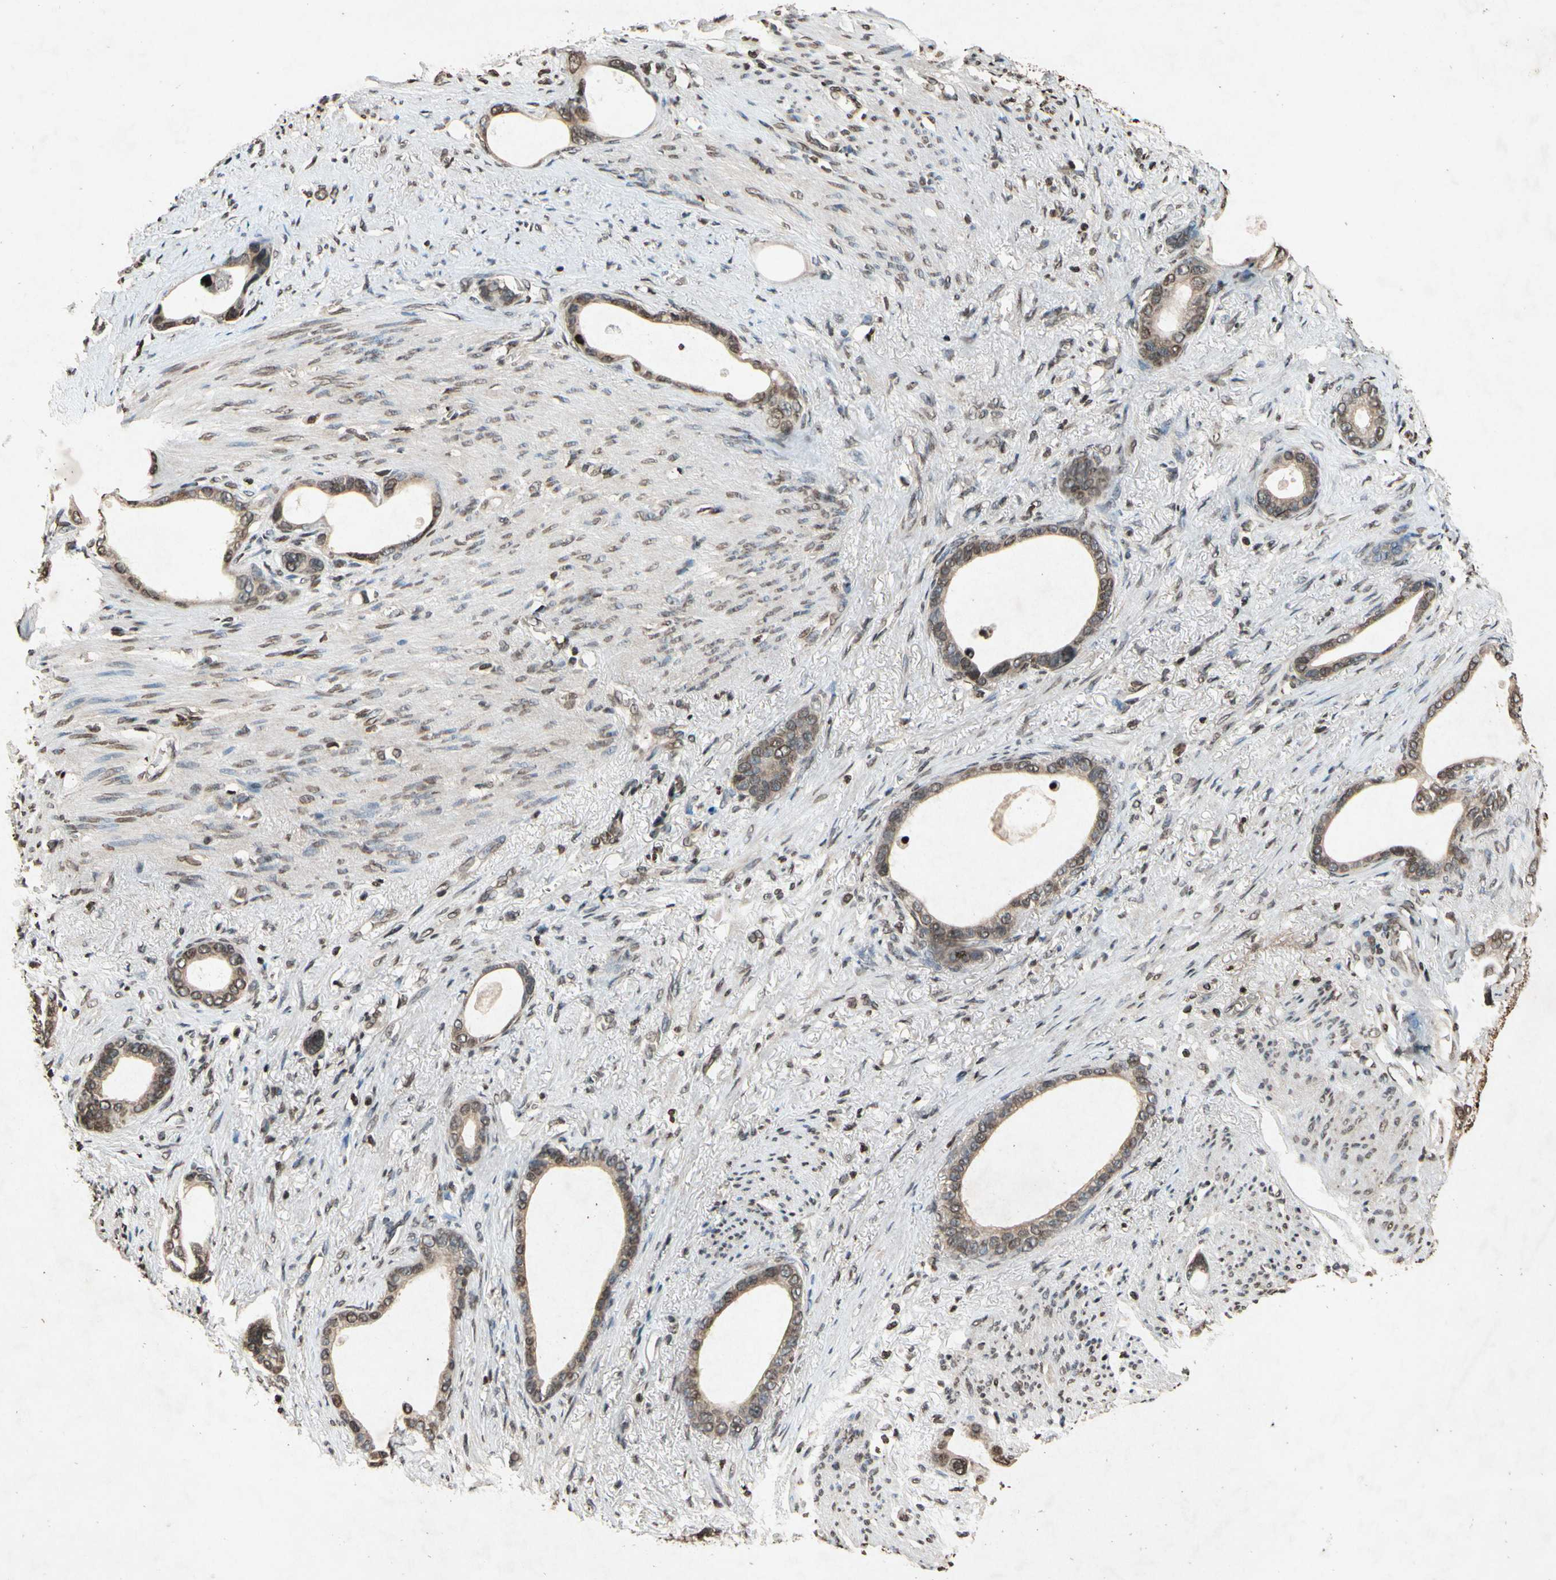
{"staining": {"intensity": "moderate", "quantity": ">75%", "location": "cytoplasmic/membranous,nuclear"}, "tissue": "stomach cancer", "cell_type": "Tumor cells", "image_type": "cancer", "snomed": [{"axis": "morphology", "description": "Adenocarcinoma, NOS"}, {"axis": "topography", "description": "Stomach"}], "caption": "Stomach cancer stained for a protein reveals moderate cytoplasmic/membranous and nuclear positivity in tumor cells. The staining is performed using DAB brown chromogen to label protein expression. The nuclei are counter-stained blue using hematoxylin.", "gene": "HOXB3", "patient": {"sex": "female", "age": 75}}